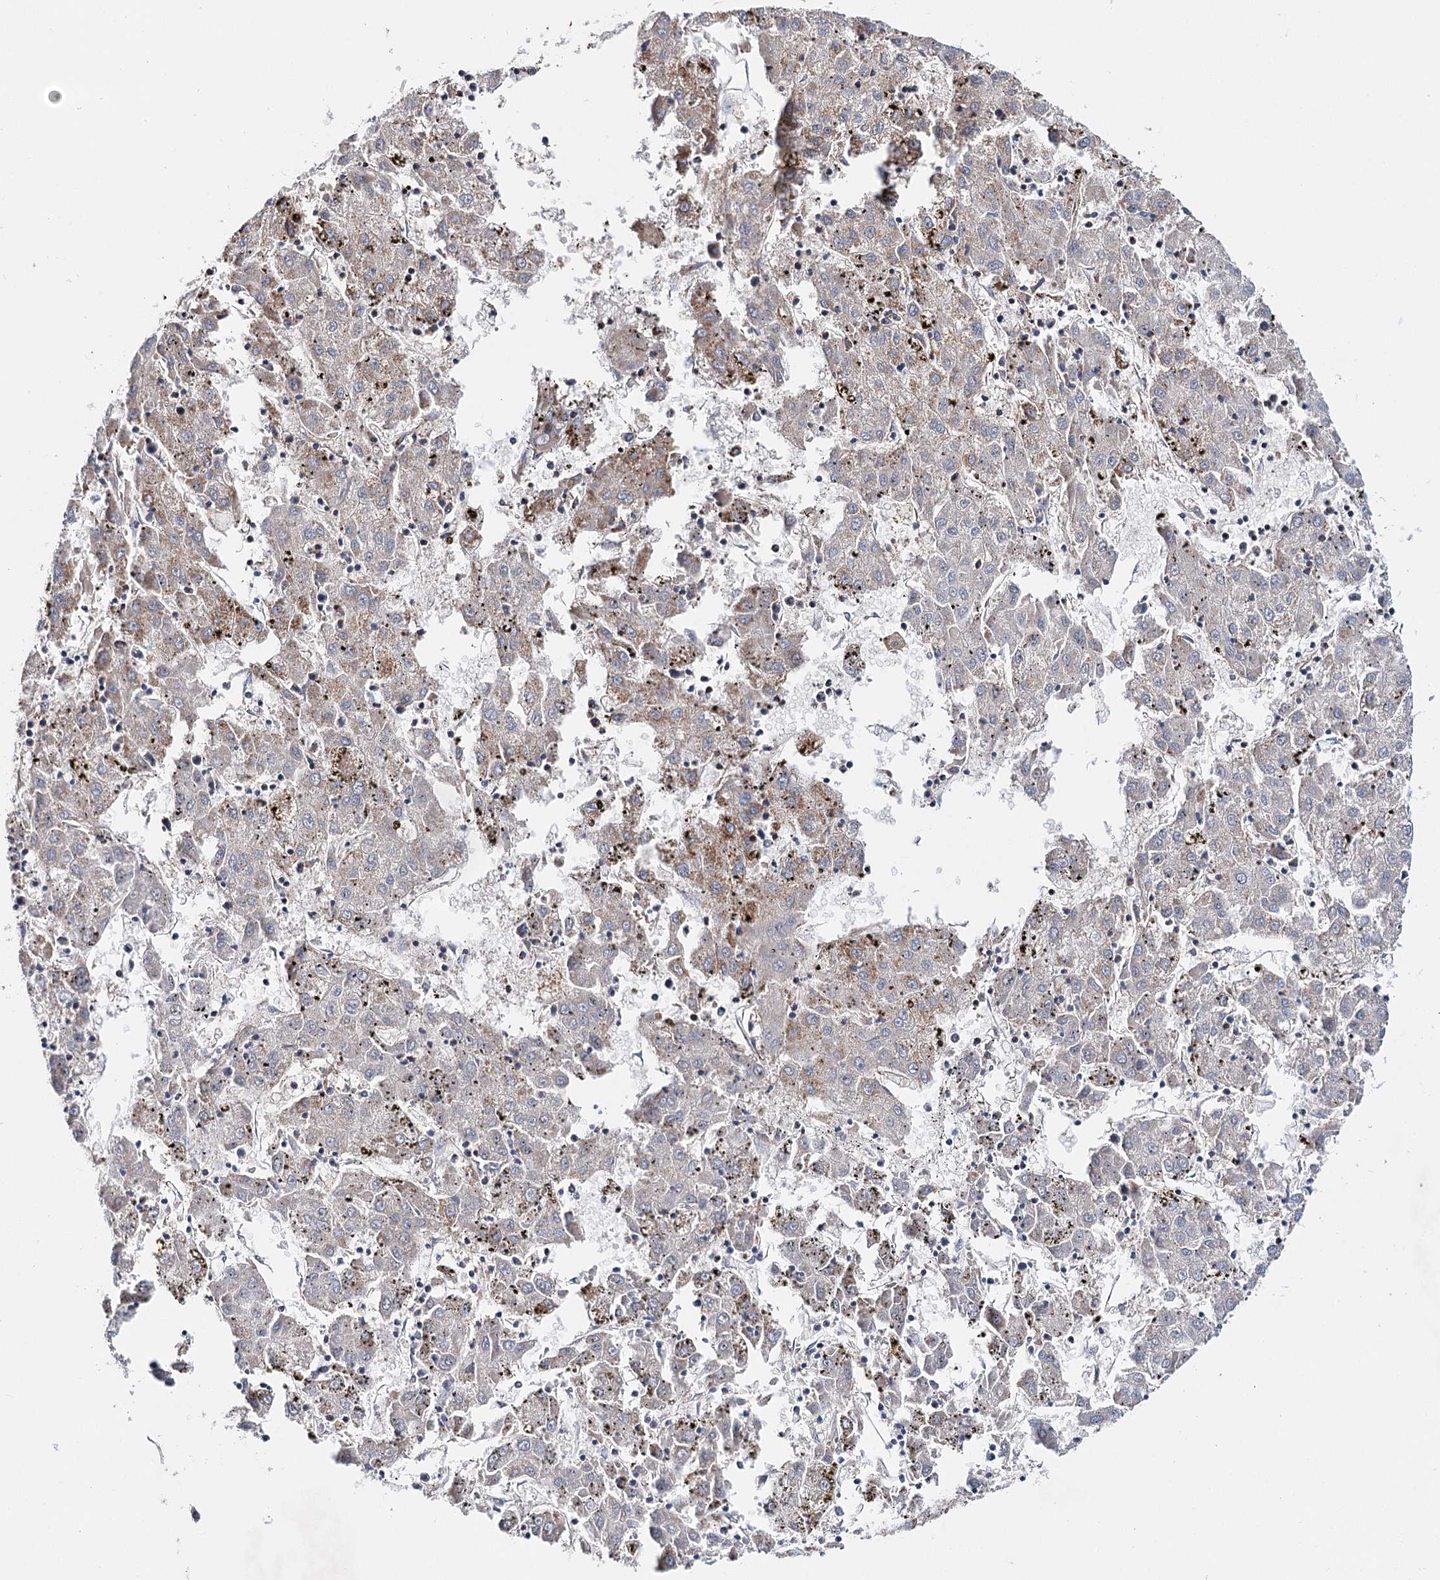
{"staining": {"intensity": "negative", "quantity": "none", "location": "none"}, "tissue": "liver cancer", "cell_type": "Tumor cells", "image_type": "cancer", "snomed": [{"axis": "morphology", "description": "Carcinoma, Hepatocellular, NOS"}, {"axis": "topography", "description": "Liver"}], "caption": "An immunohistochemistry (IHC) image of liver cancer (hepatocellular carcinoma) is shown. There is no staining in tumor cells of liver cancer (hepatocellular carcinoma).", "gene": "CFAP46", "patient": {"sex": "male", "age": 72}}